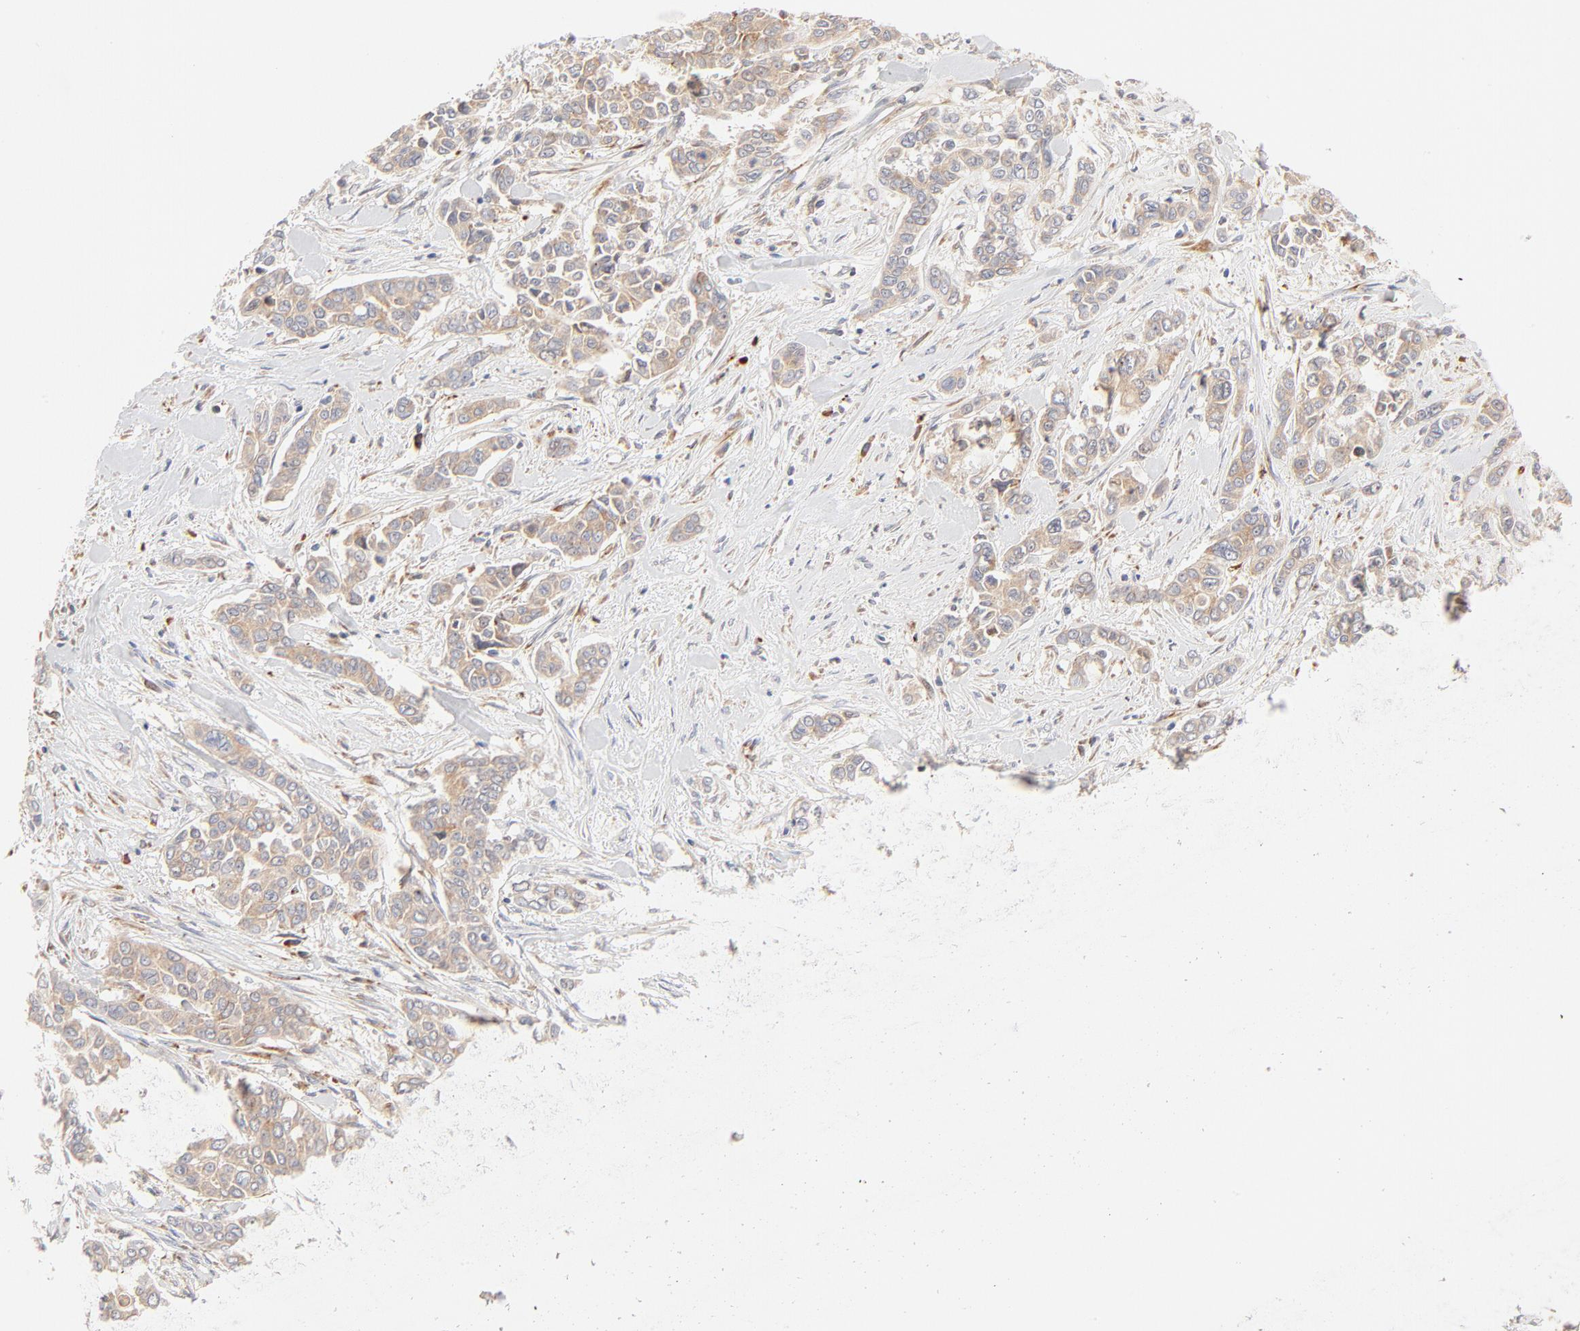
{"staining": {"intensity": "moderate", "quantity": ">75%", "location": "cytoplasmic/membranous"}, "tissue": "pancreatic cancer", "cell_type": "Tumor cells", "image_type": "cancer", "snomed": [{"axis": "morphology", "description": "Adenocarcinoma, NOS"}, {"axis": "topography", "description": "Pancreas"}], "caption": "This is a micrograph of IHC staining of pancreatic adenocarcinoma, which shows moderate staining in the cytoplasmic/membranous of tumor cells.", "gene": "PARP12", "patient": {"sex": "female", "age": 52}}